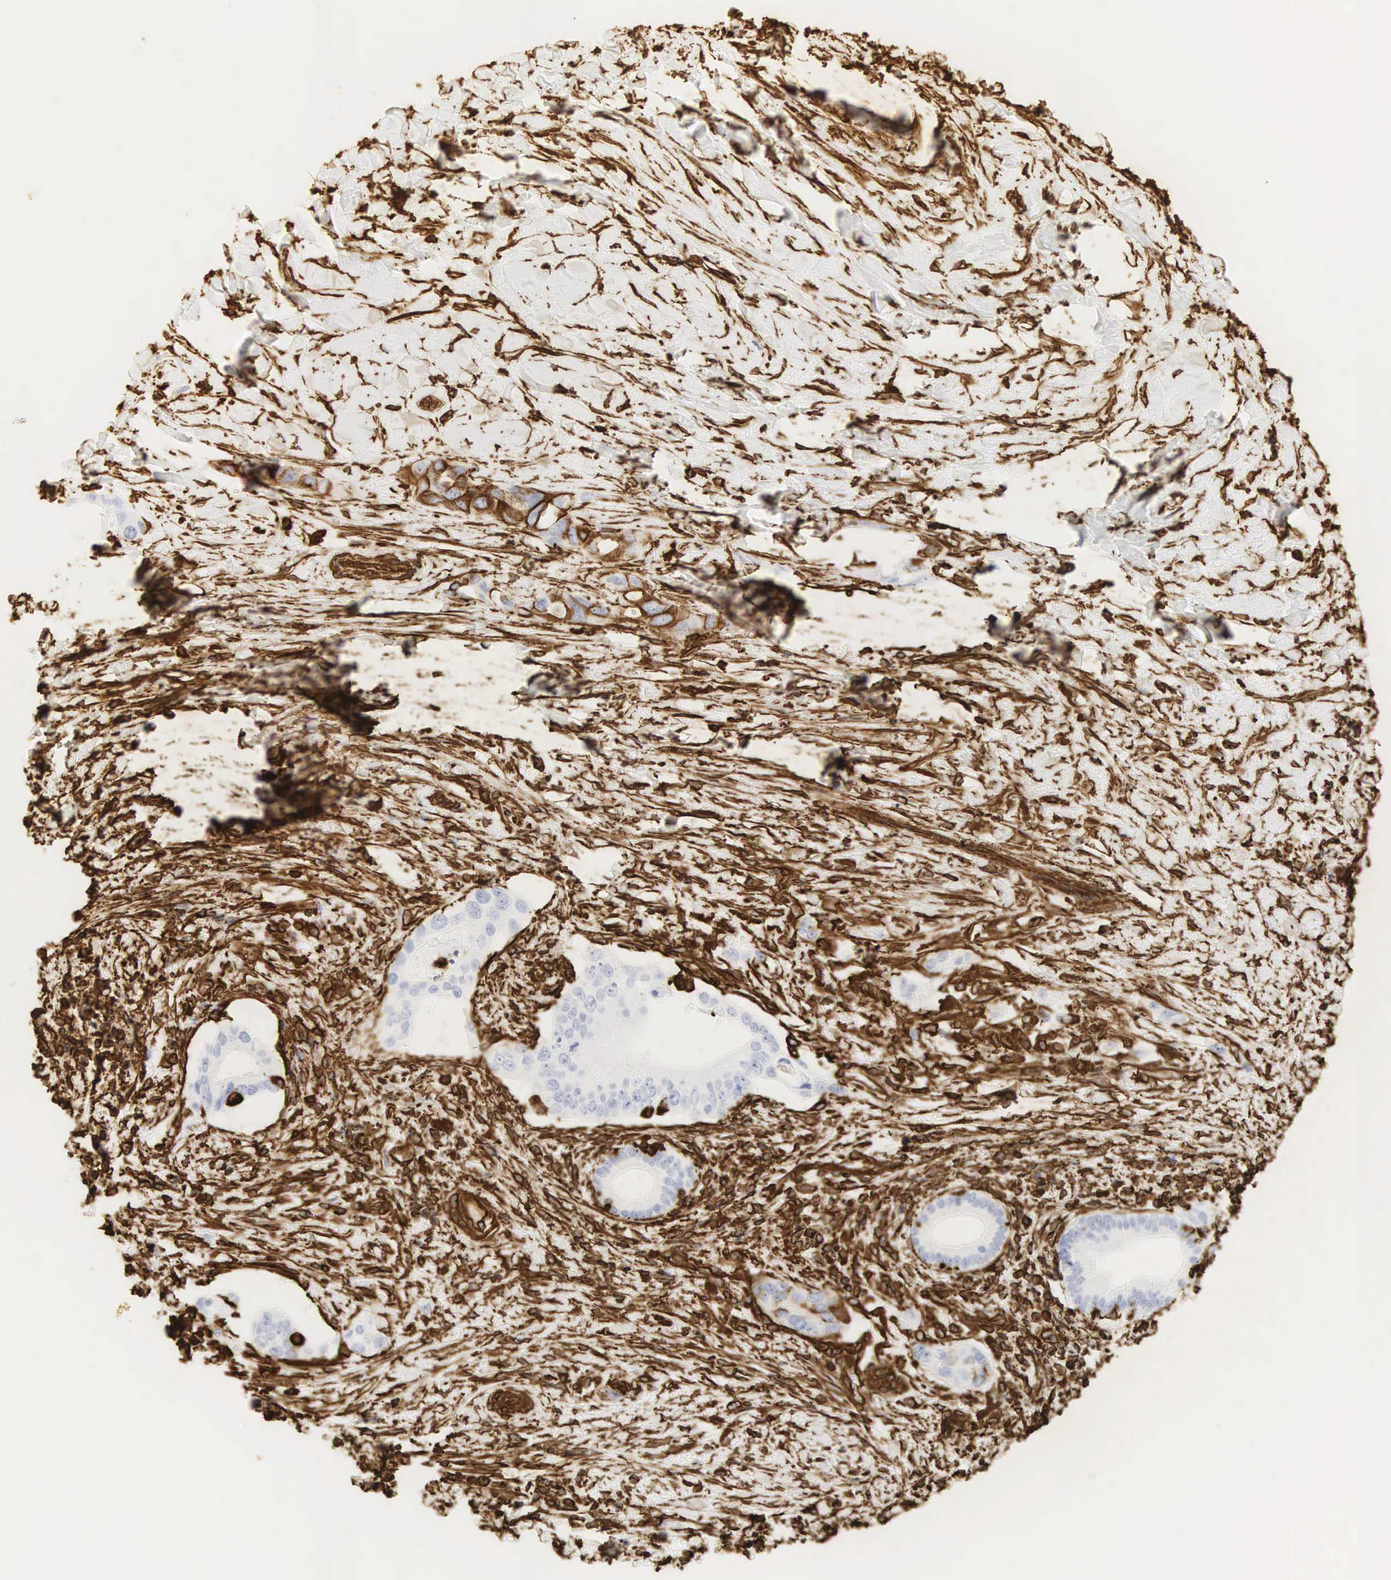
{"staining": {"intensity": "strong", "quantity": "25%-75%", "location": "cytoplasmic/membranous,nuclear"}, "tissue": "liver cancer", "cell_type": "Tumor cells", "image_type": "cancer", "snomed": [{"axis": "morphology", "description": "Cholangiocarcinoma"}, {"axis": "topography", "description": "Liver"}], "caption": "Protein staining demonstrates strong cytoplasmic/membranous and nuclear staining in about 25%-75% of tumor cells in liver cholangiocarcinoma.", "gene": "VIM", "patient": {"sex": "female", "age": 65}}